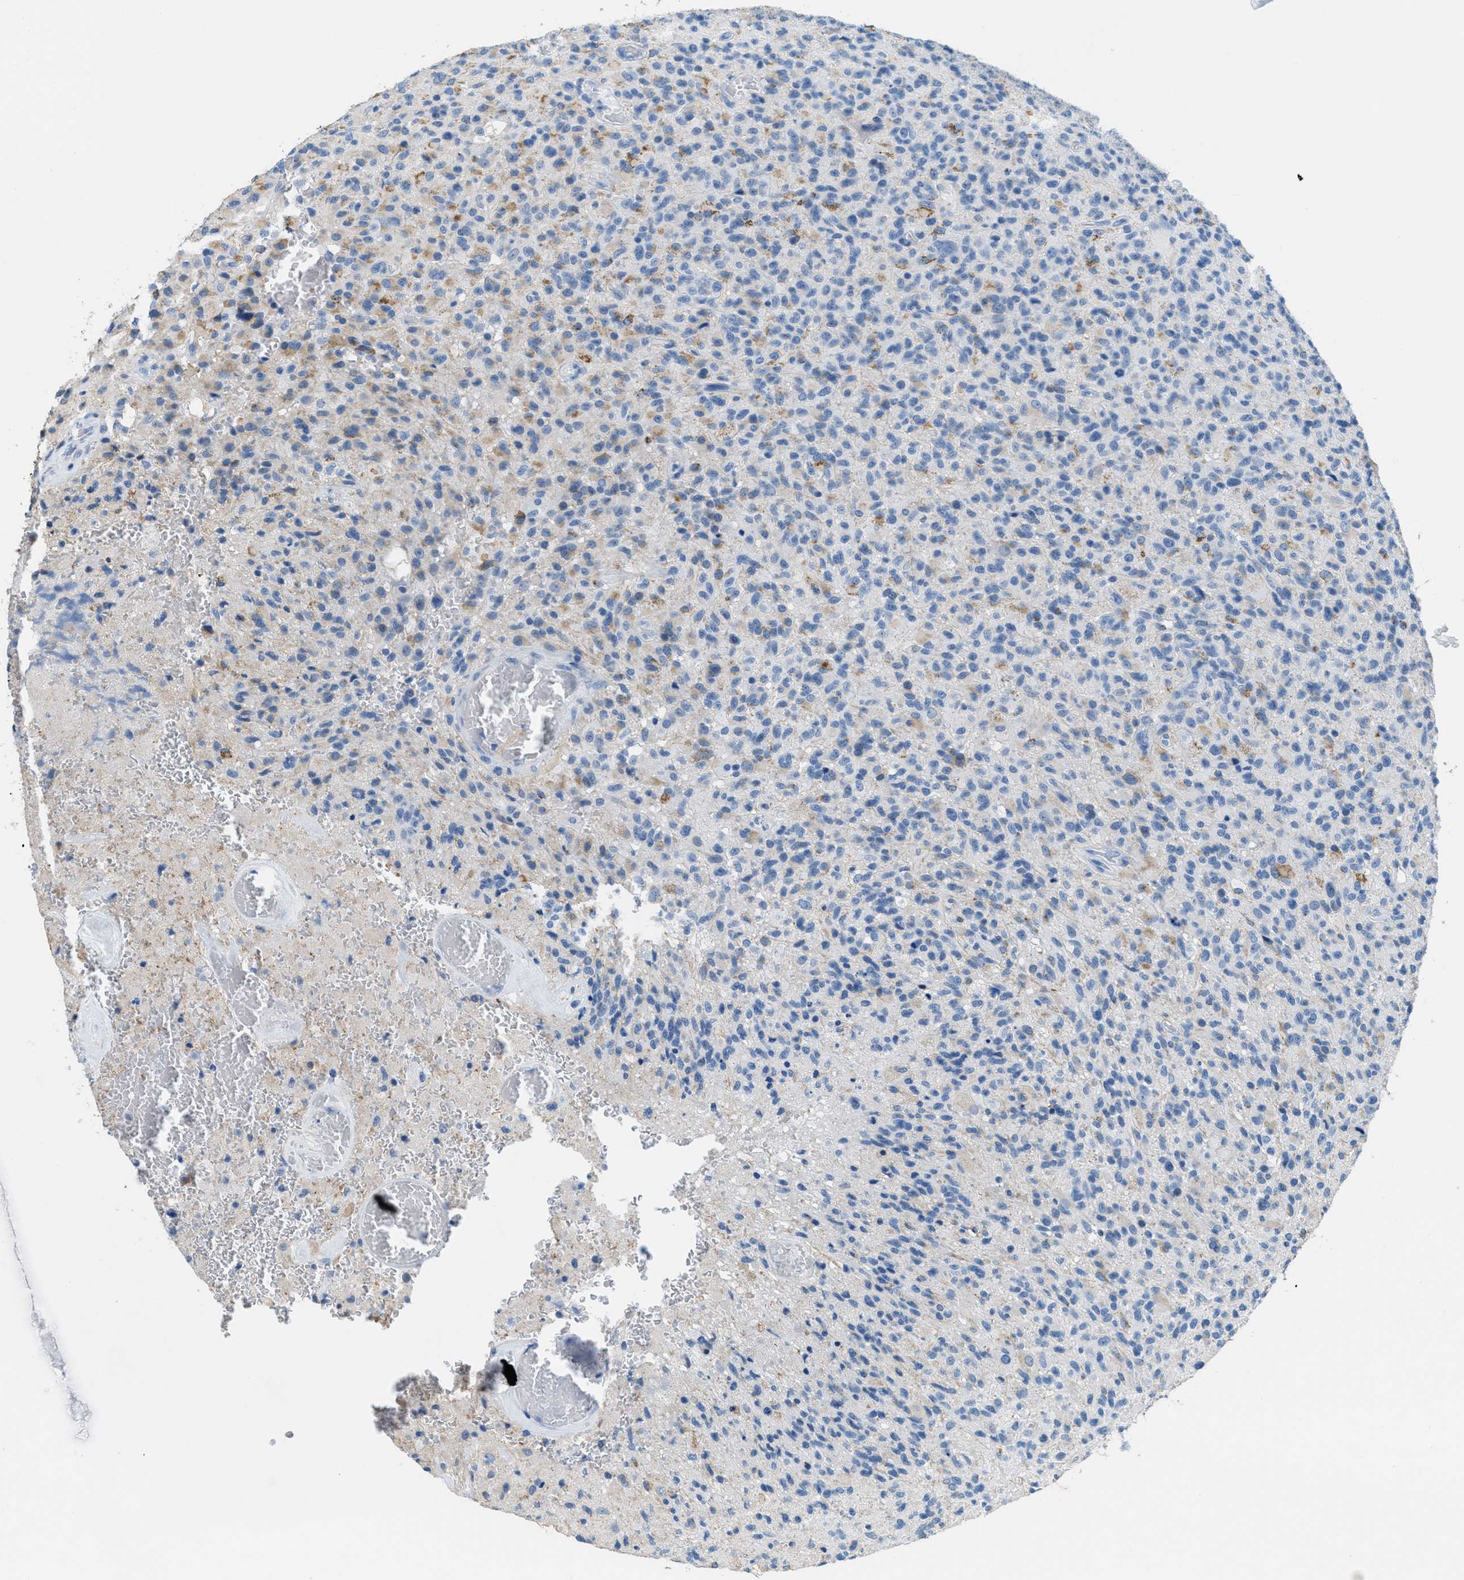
{"staining": {"intensity": "moderate", "quantity": "<25%", "location": "cytoplasmic/membranous"}, "tissue": "glioma", "cell_type": "Tumor cells", "image_type": "cancer", "snomed": [{"axis": "morphology", "description": "Glioma, malignant, High grade"}, {"axis": "topography", "description": "Brain"}], "caption": "The histopathology image displays staining of glioma, revealing moderate cytoplasmic/membranous protein expression (brown color) within tumor cells. (brown staining indicates protein expression, while blue staining denotes nuclei).", "gene": "MGARP", "patient": {"sex": "male", "age": 71}}